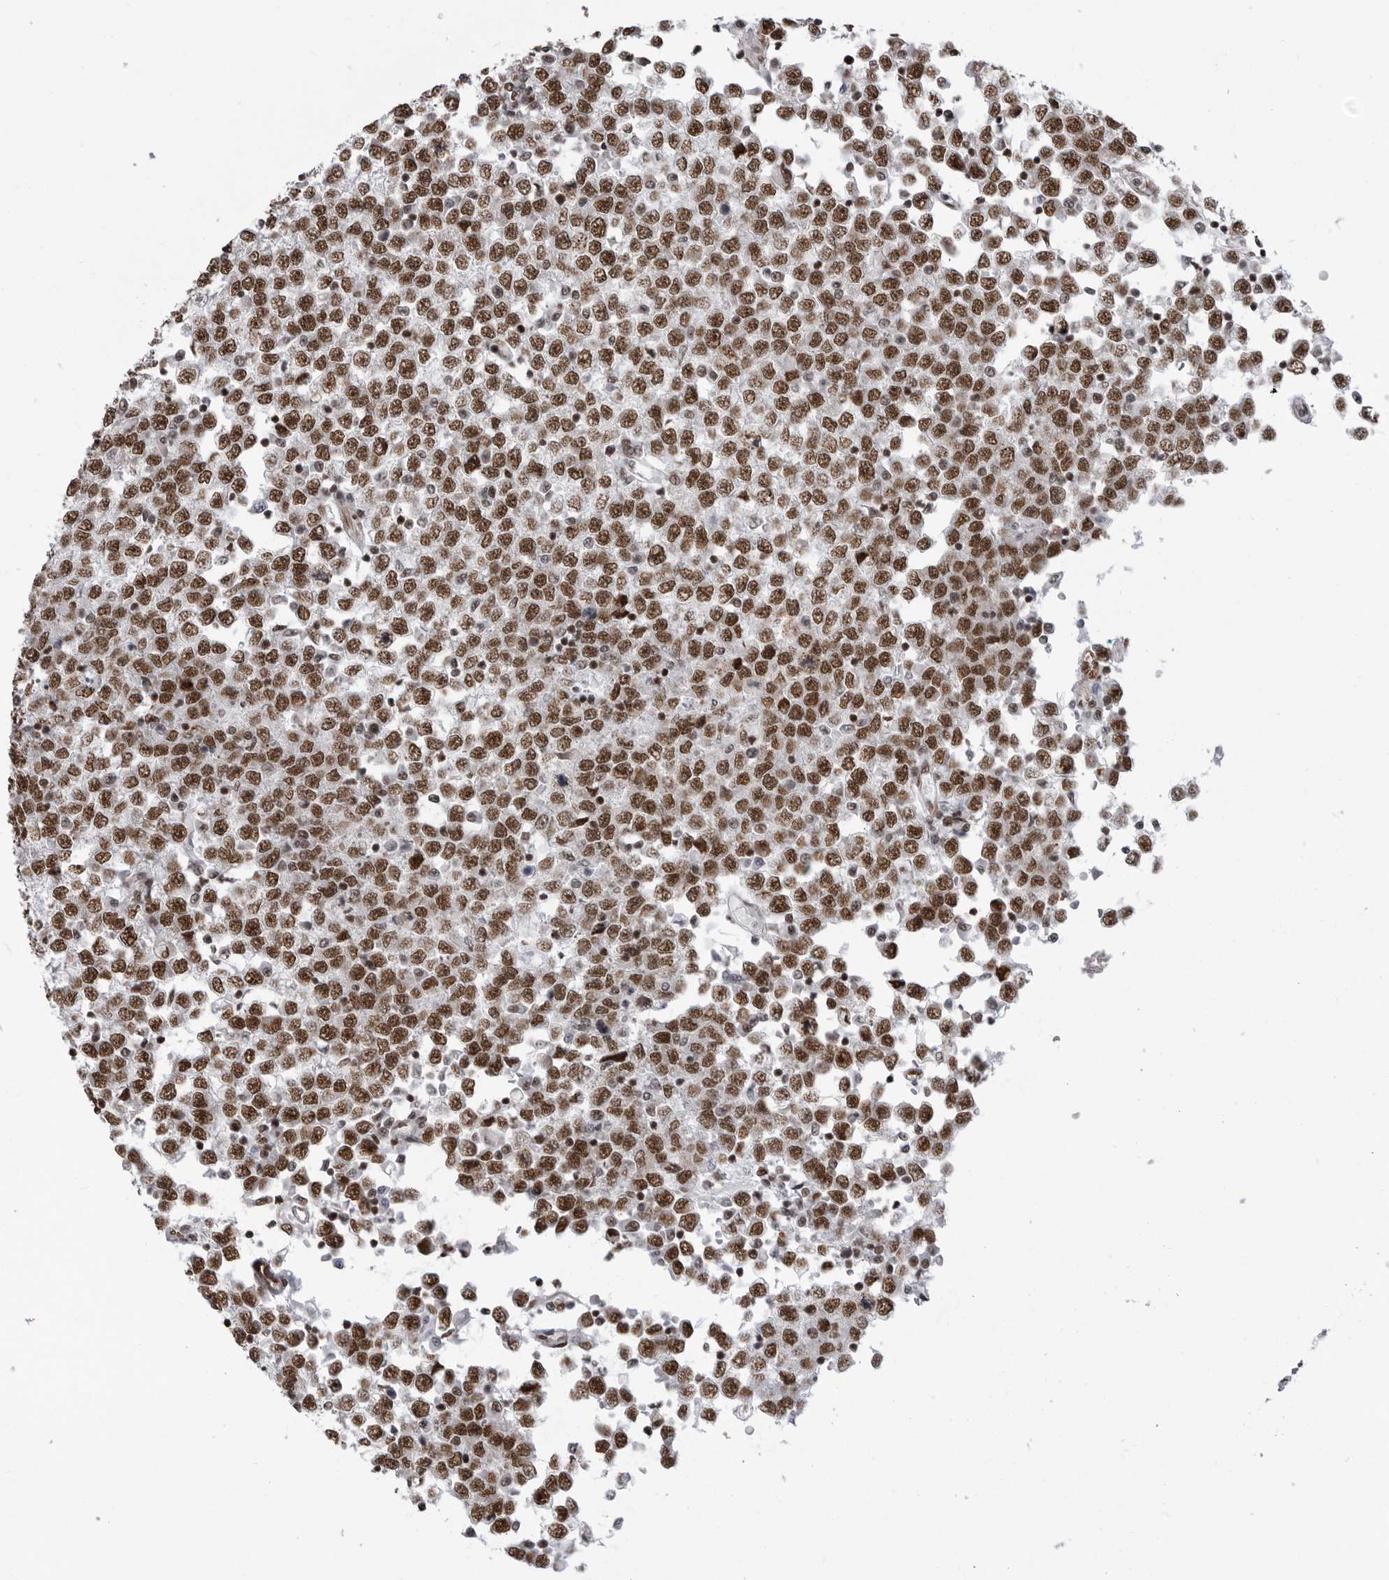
{"staining": {"intensity": "strong", "quantity": ">75%", "location": "nuclear"}, "tissue": "testis cancer", "cell_type": "Tumor cells", "image_type": "cancer", "snomed": [{"axis": "morphology", "description": "Seminoma, NOS"}, {"axis": "topography", "description": "Testis"}], "caption": "Strong nuclear expression for a protein is appreciated in approximately >75% of tumor cells of testis cancer (seminoma) using IHC.", "gene": "RNF26", "patient": {"sex": "male", "age": 65}}